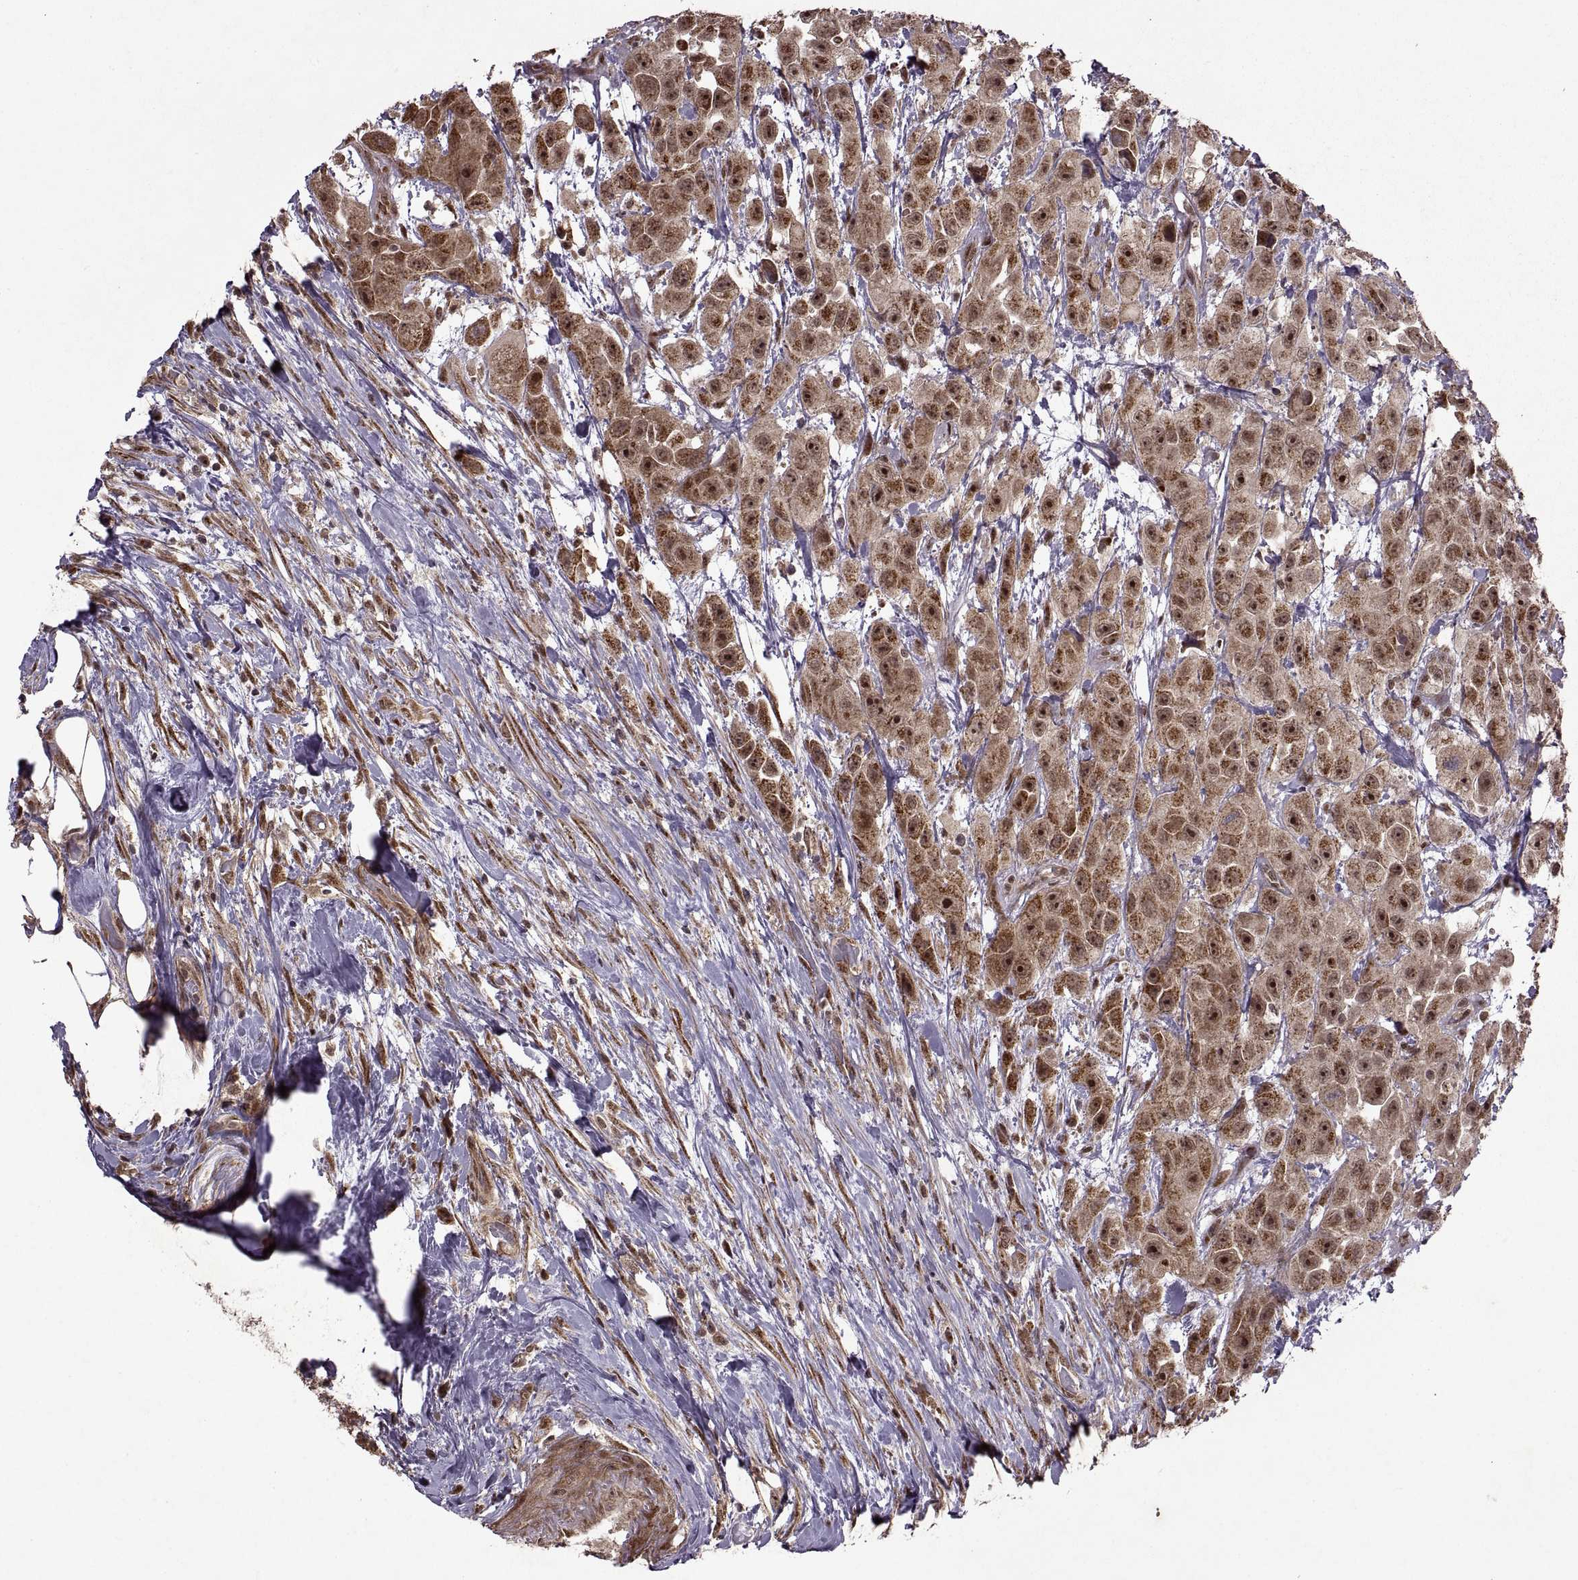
{"staining": {"intensity": "moderate", "quantity": ">75%", "location": "cytoplasmic/membranous,nuclear"}, "tissue": "urothelial cancer", "cell_type": "Tumor cells", "image_type": "cancer", "snomed": [{"axis": "morphology", "description": "Urothelial carcinoma, High grade"}, {"axis": "topography", "description": "Urinary bladder"}], "caption": "Immunohistochemical staining of urothelial carcinoma (high-grade) reveals moderate cytoplasmic/membranous and nuclear protein positivity in approximately >75% of tumor cells. (IHC, brightfield microscopy, high magnification).", "gene": "PTOV1", "patient": {"sex": "male", "age": 79}}